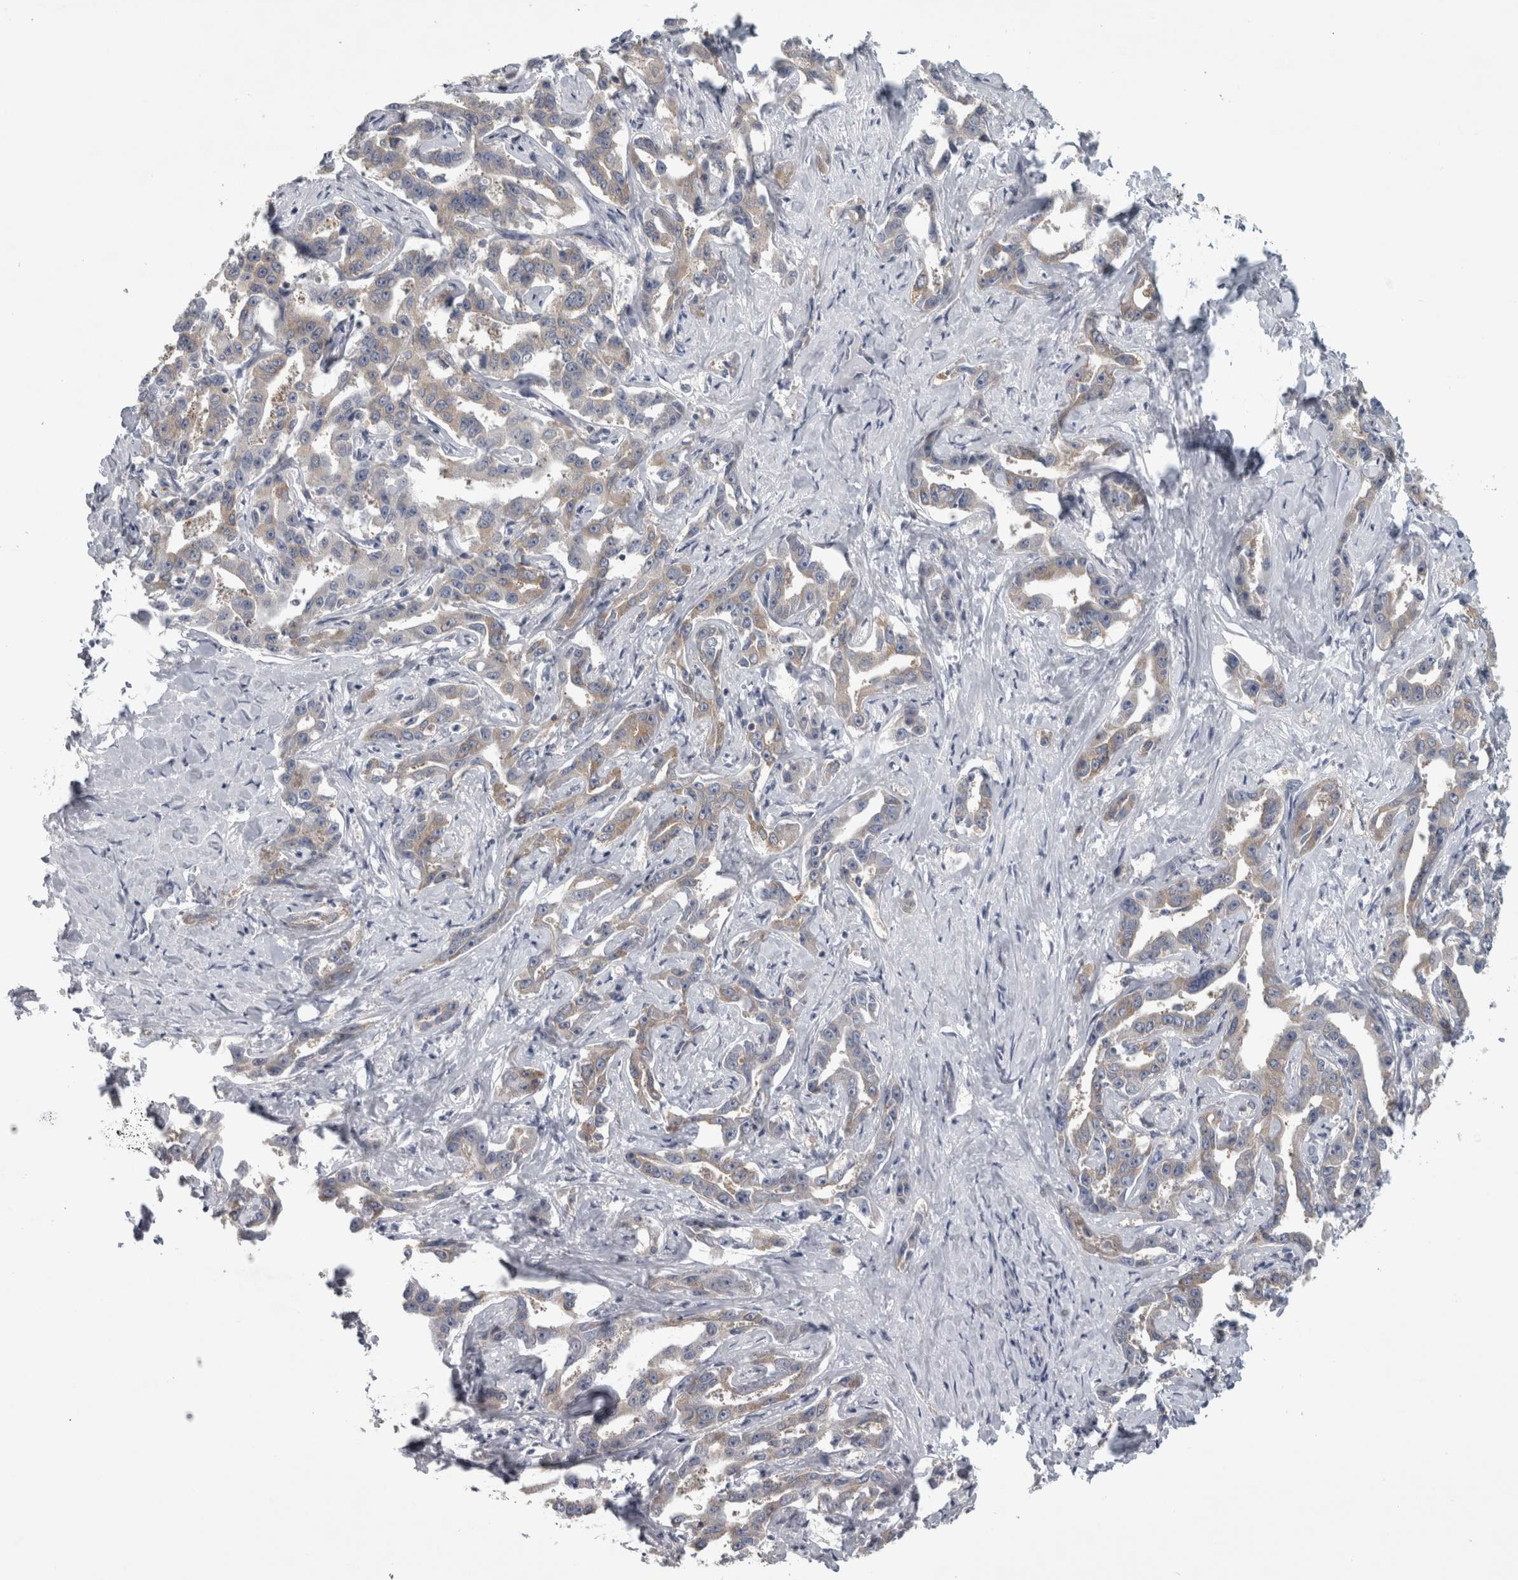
{"staining": {"intensity": "weak", "quantity": "25%-75%", "location": "cytoplasmic/membranous"}, "tissue": "liver cancer", "cell_type": "Tumor cells", "image_type": "cancer", "snomed": [{"axis": "morphology", "description": "Cholangiocarcinoma"}, {"axis": "topography", "description": "Liver"}], "caption": "Protein staining of liver cholangiocarcinoma tissue displays weak cytoplasmic/membranous positivity in about 25%-75% of tumor cells.", "gene": "PRRC2C", "patient": {"sex": "male", "age": 59}}